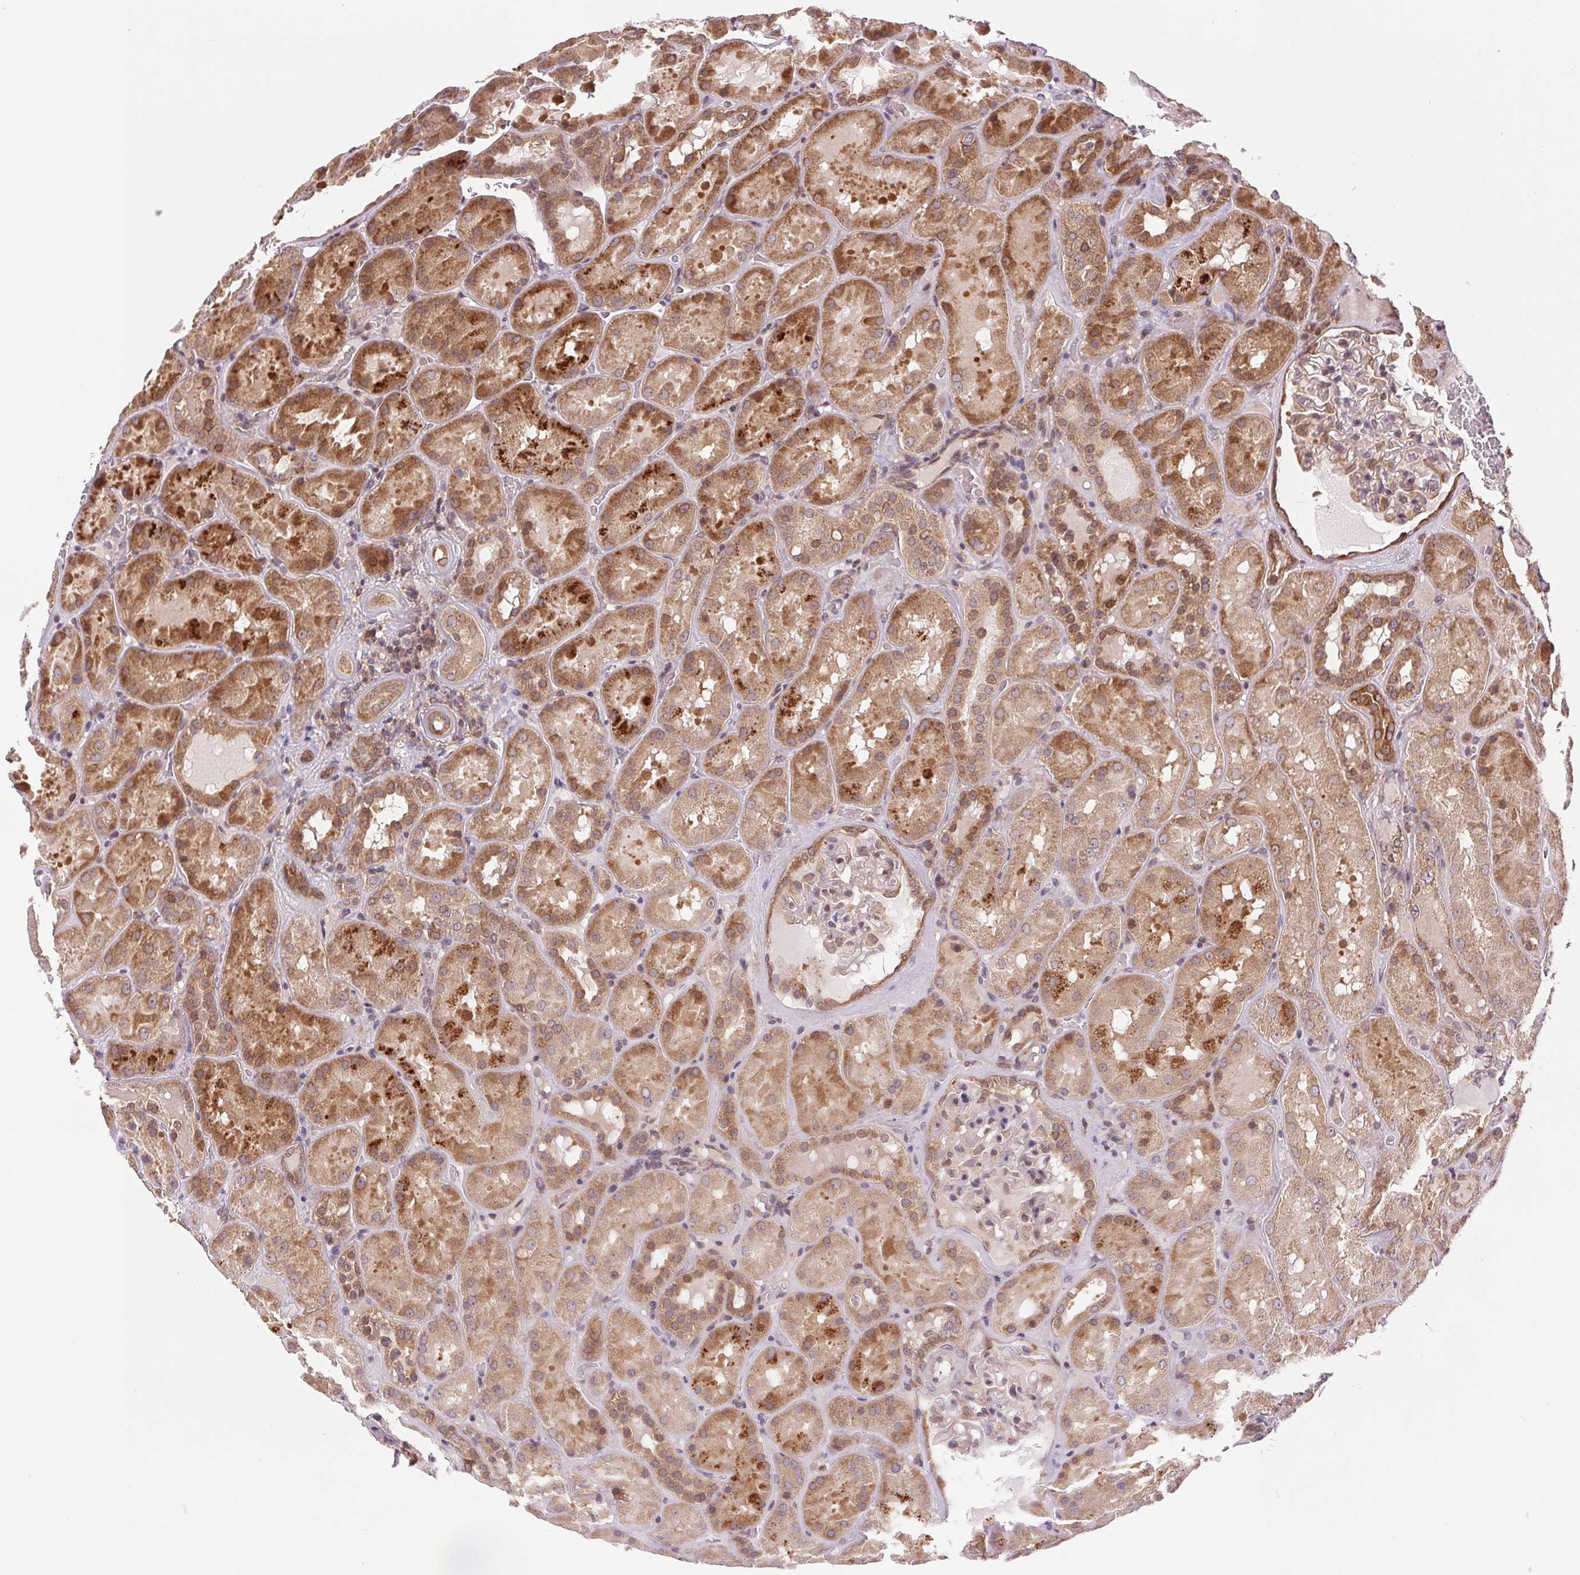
{"staining": {"intensity": "moderate", "quantity": "<25%", "location": "cytoplasmic/membranous,nuclear"}, "tissue": "kidney", "cell_type": "Cells in glomeruli", "image_type": "normal", "snomed": [{"axis": "morphology", "description": "Normal tissue, NOS"}, {"axis": "topography", "description": "Kidney"}], "caption": "The immunohistochemical stain highlights moderate cytoplasmic/membranous,nuclear expression in cells in glomeruli of normal kidney. (Brightfield microscopy of DAB IHC at high magnification).", "gene": "BTF3L4", "patient": {"sex": "male", "age": 73}}